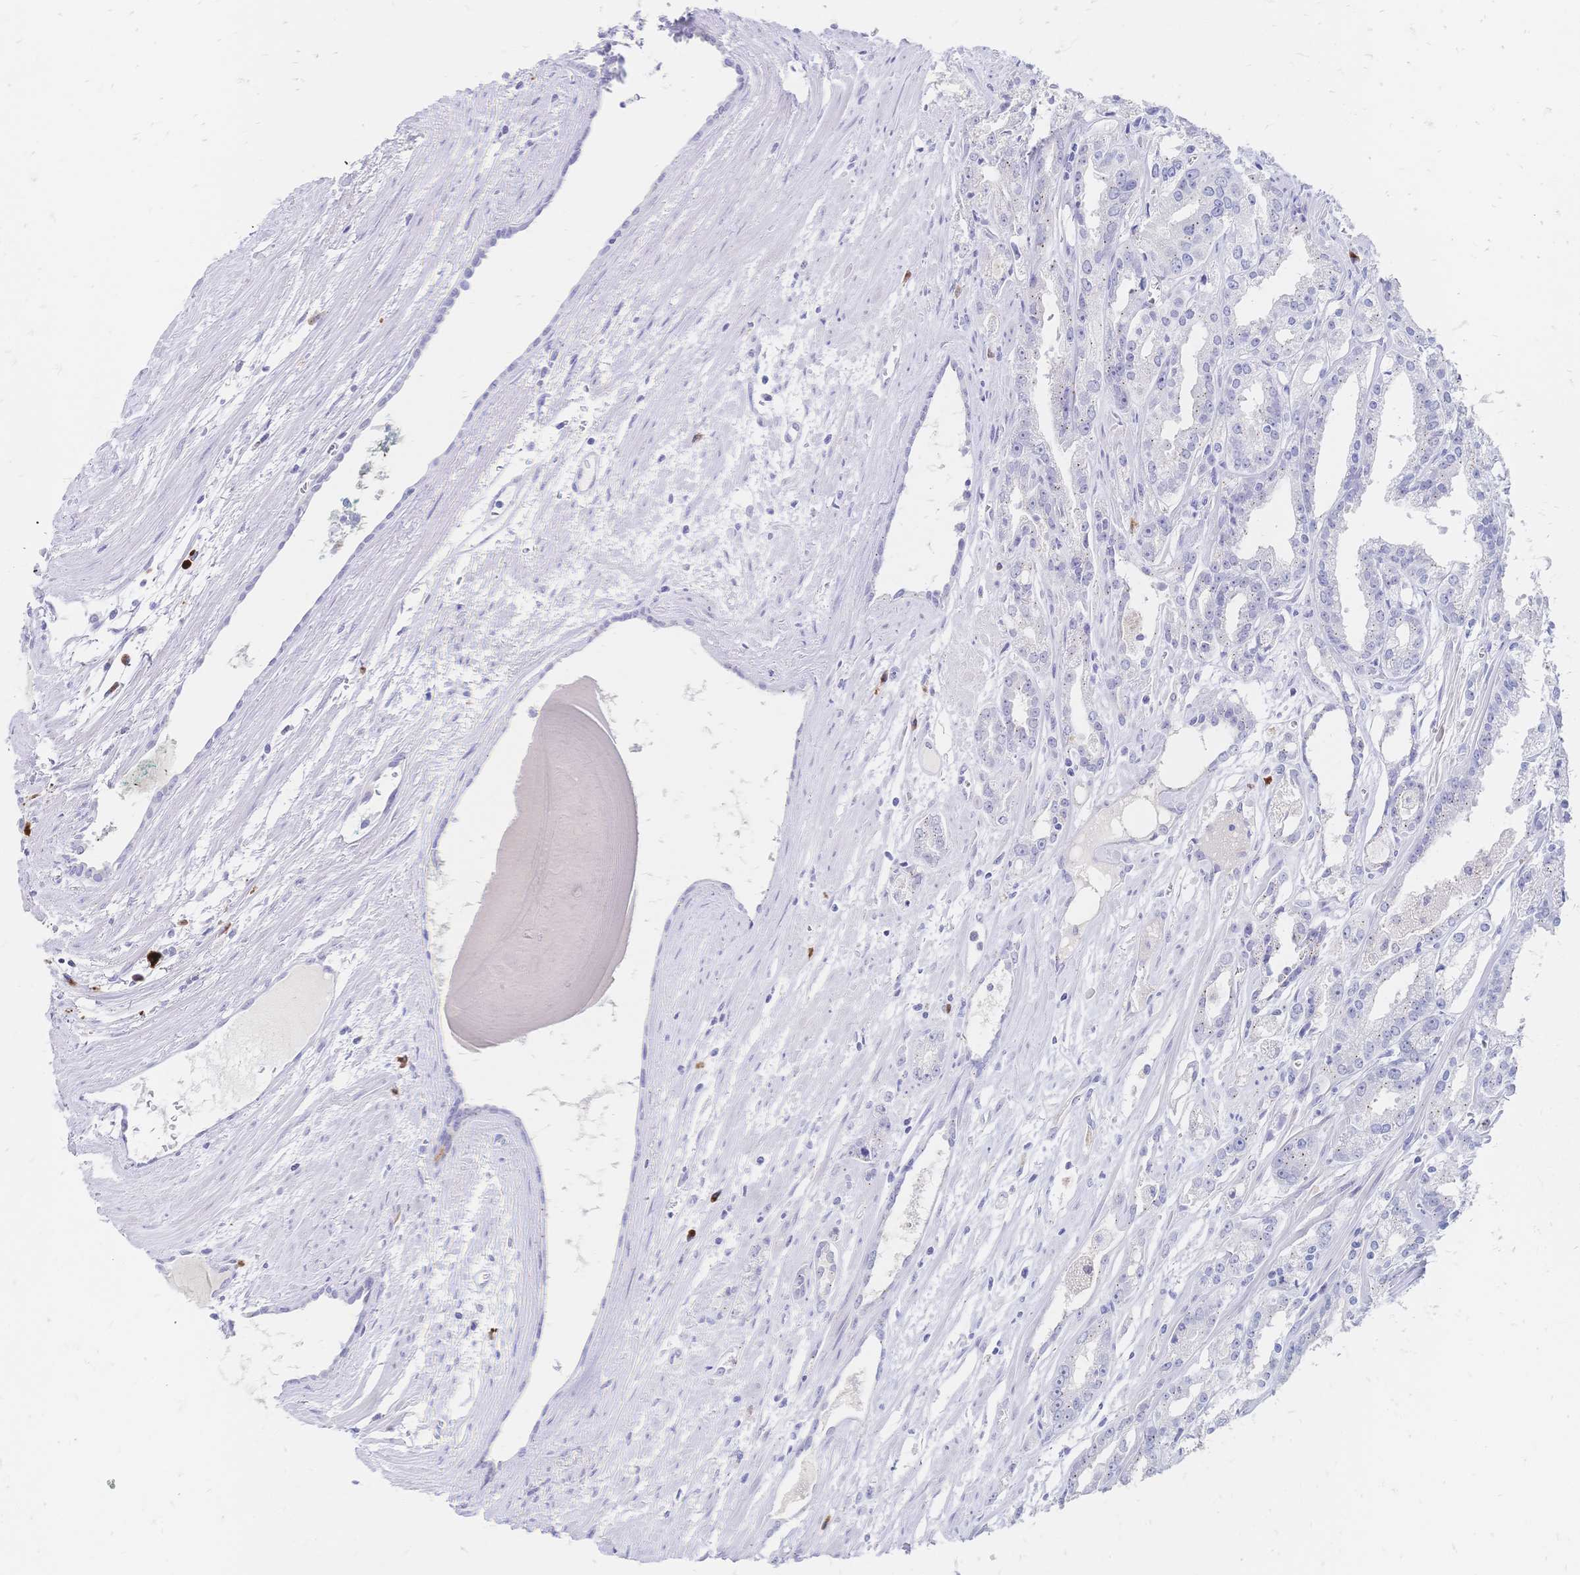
{"staining": {"intensity": "negative", "quantity": "none", "location": "none"}, "tissue": "prostate cancer", "cell_type": "Tumor cells", "image_type": "cancer", "snomed": [{"axis": "morphology", "description": "Adenocarcinoma, High grade"}, {"axis": "topography", "description": "Prostate"}], "caption": "This is an IHC image of human prostate cancer. There is no positivity in tumor cells.", "gene": "PSORS1C2", "patient": {"sex": "male", "age": 68}}